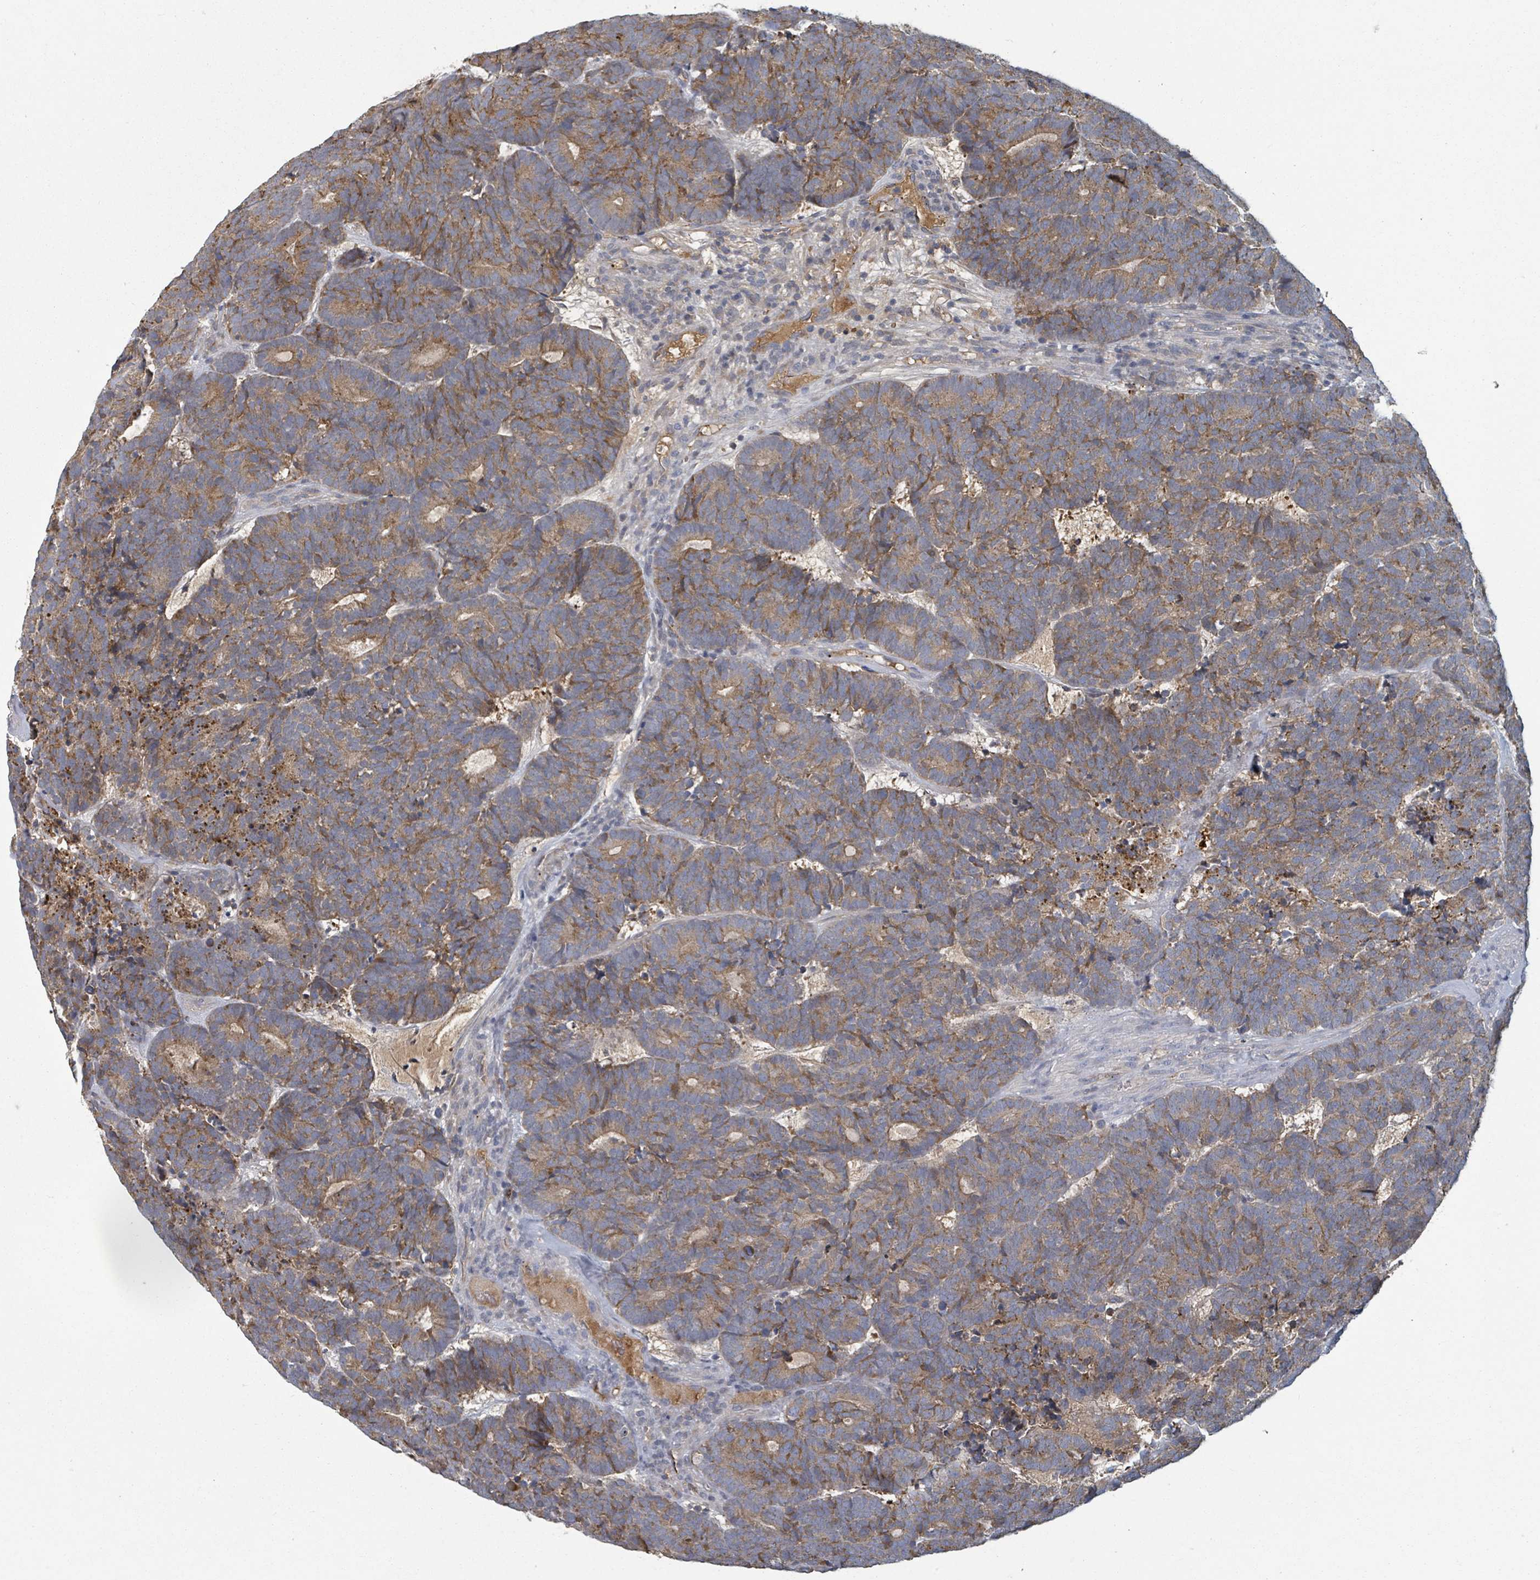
{"staining": {"intensity": "moderate", "quantity": ">75%", "location": "cytoplasmic/membranous"}, "tissue": "head and neck cancer", "cell_type": "Tumor cells", "image_type": "cancer", "snomed": [{"axis": "morphology", "description": "Adenocarcinoma, NOS"}, {"axis": "topography", "description": "Head-Neck"}], "caption": "Tumor cells reveal moderate cytoplasmic/membranous positivity in about >75% of cells in adenocarcinoma (head and neck).", "gene": "GABBR1", "patient": {"sex": "female", "age": 81}}